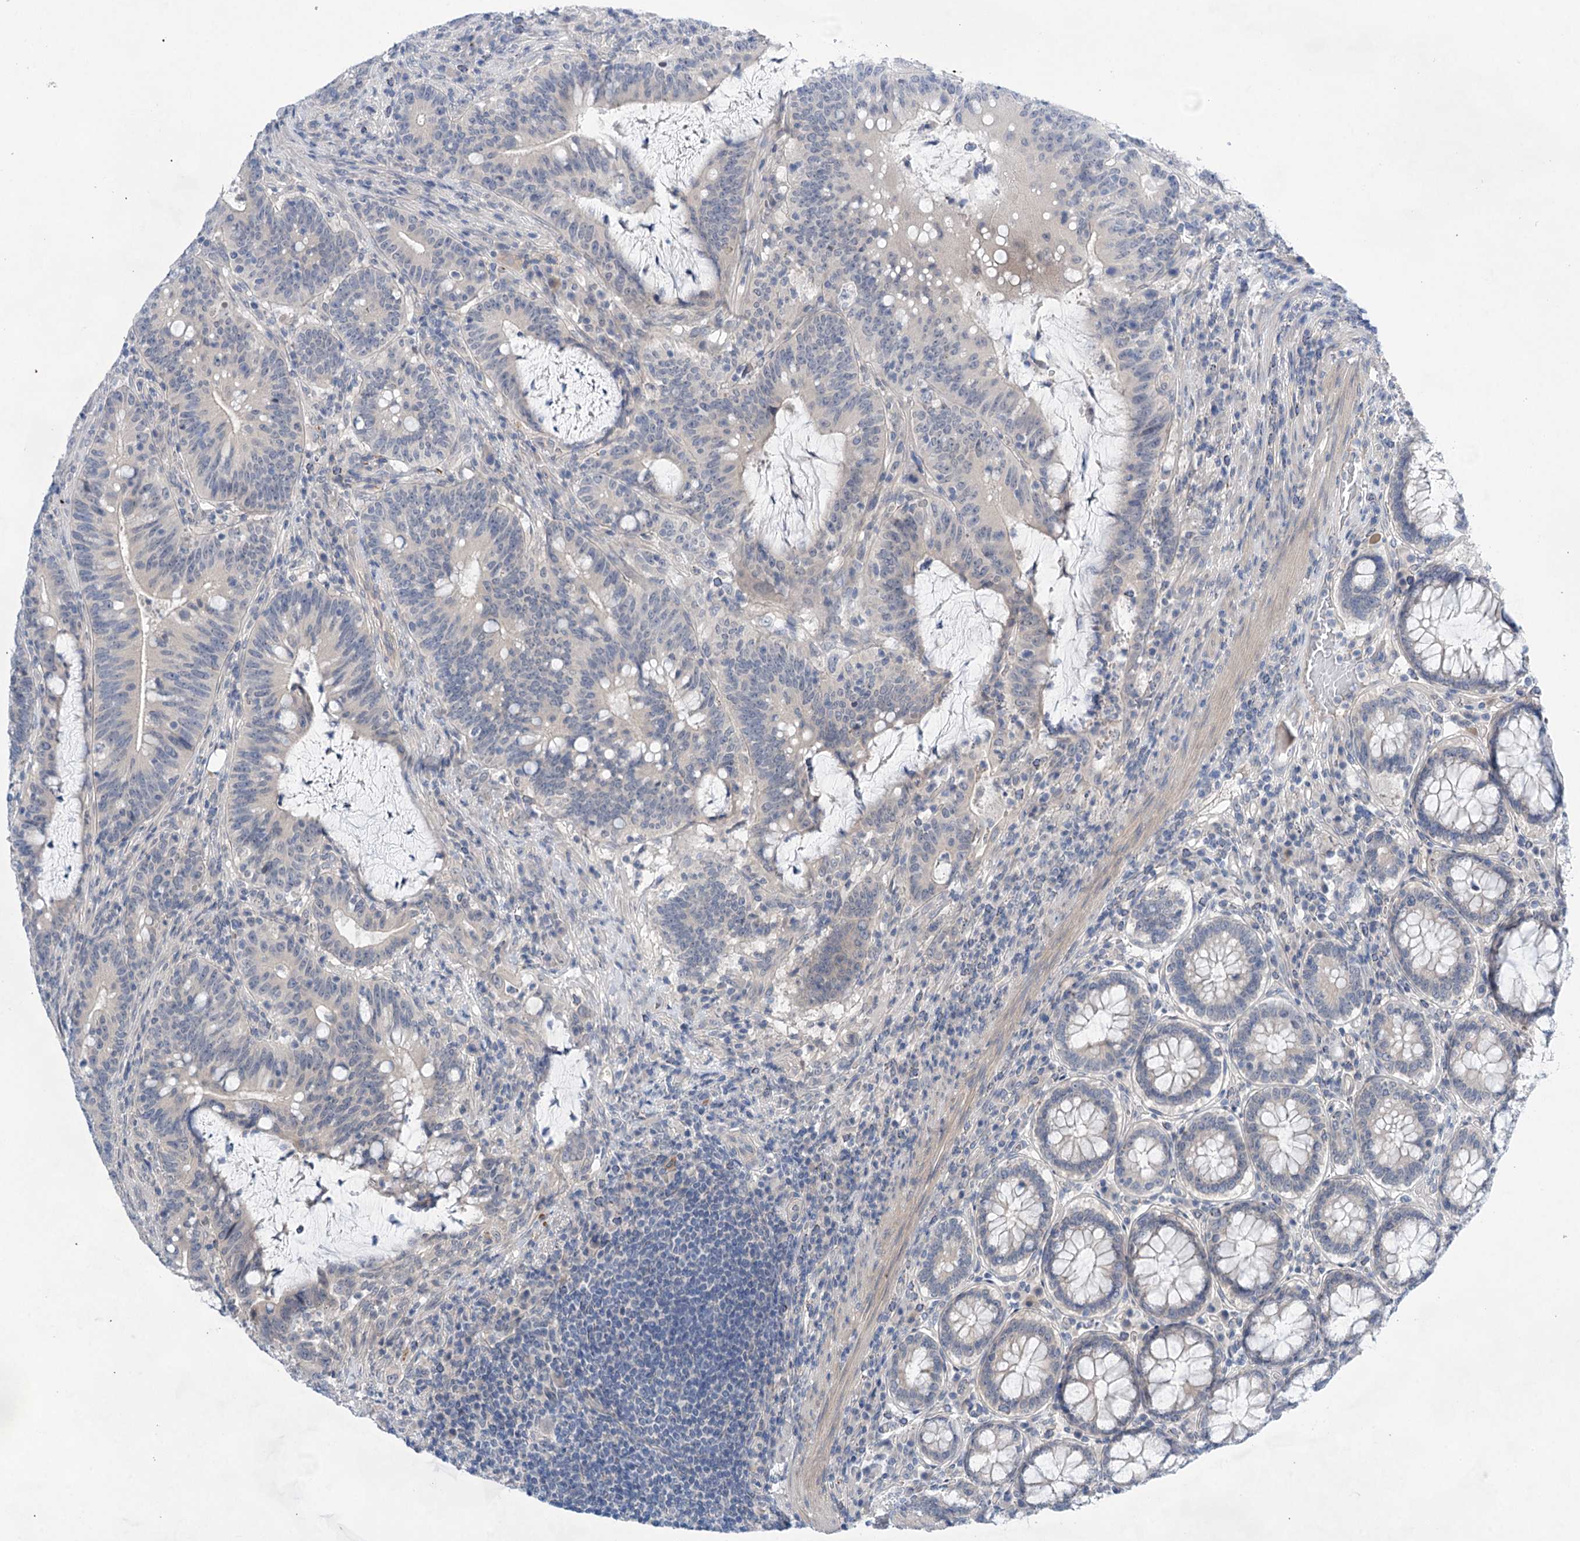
{"staining": {"intensity": "negative", "quantity": "none", "location": "none"}, "tissue": "colorectal cancer", "cell_type": "Tumor cells", "image_type": "cancer", "snomed": [{"axis": "morphology", "description": "Adenocarcinoma, NOS"}, {"axis": "topography", "description": "Colon"}], "caption": "Colorectal cancer (adenocarcinoma) was stained to show a protein in brown. There is no significant expression in tumor cells.", "gene": "LALBA", "patient": {"sex": "female", "age": 66}}